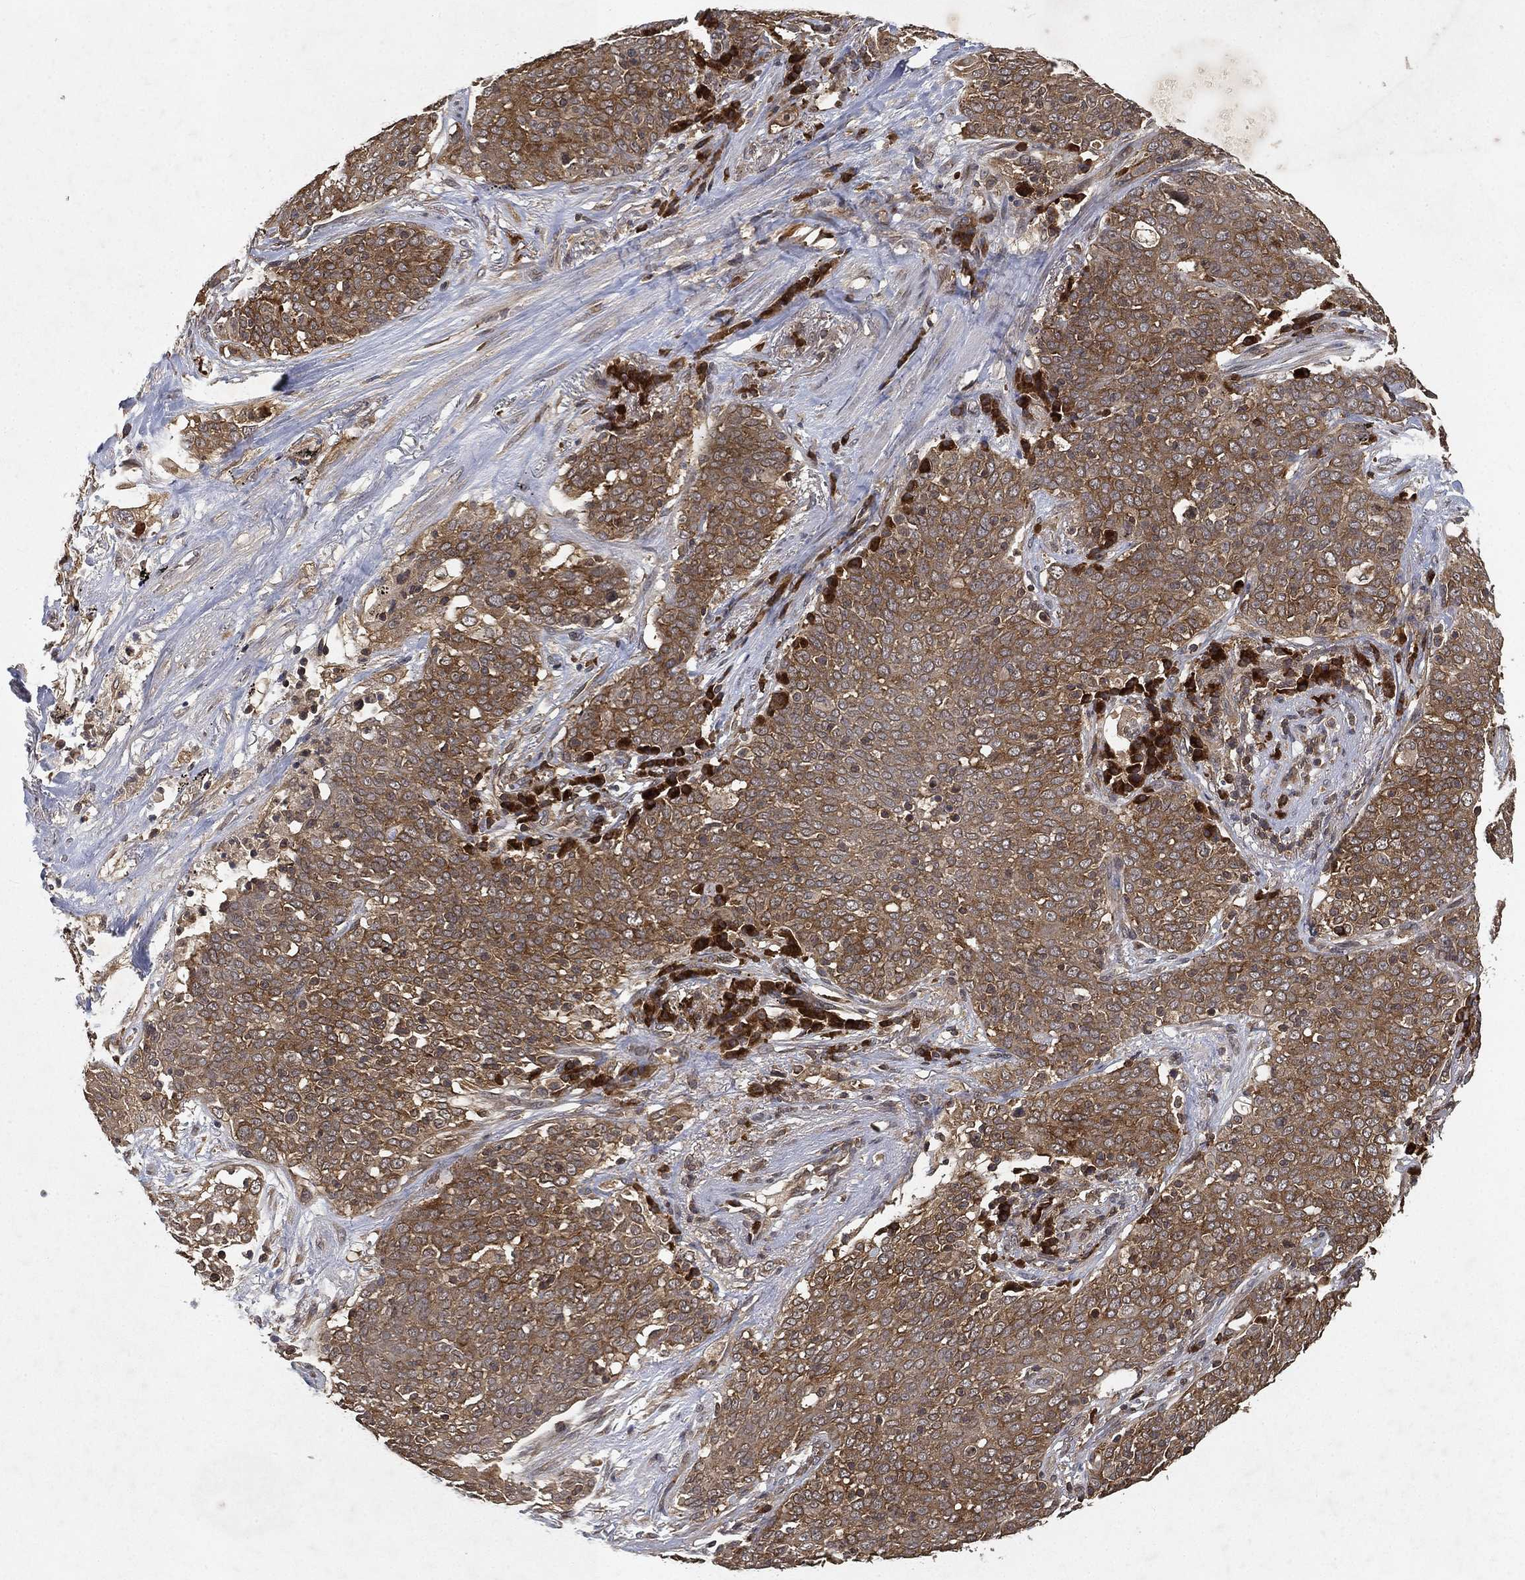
{"staining": {"intensity": "moderate", "quantity": "25%-75%", "location": "cytoplasmic/membranous"}, "tissue": "lung cancer", "cell_type": "Tumor cells", "image_type": "cancer", "snomed": [{"axis": "morphology", "description": "Squamous cell carcinoma, NOS"}, {"axis": "topography", "description": "Lung"}], "caption": "Human squamous cell carcinoma (lung) stained with a brown dye exhibits moderate cytoplasmic/membranous positive staining in about 25%-75% of tumor cells.", "gene": "UBA5", "patient": {"sex": "male", "age": 82}}